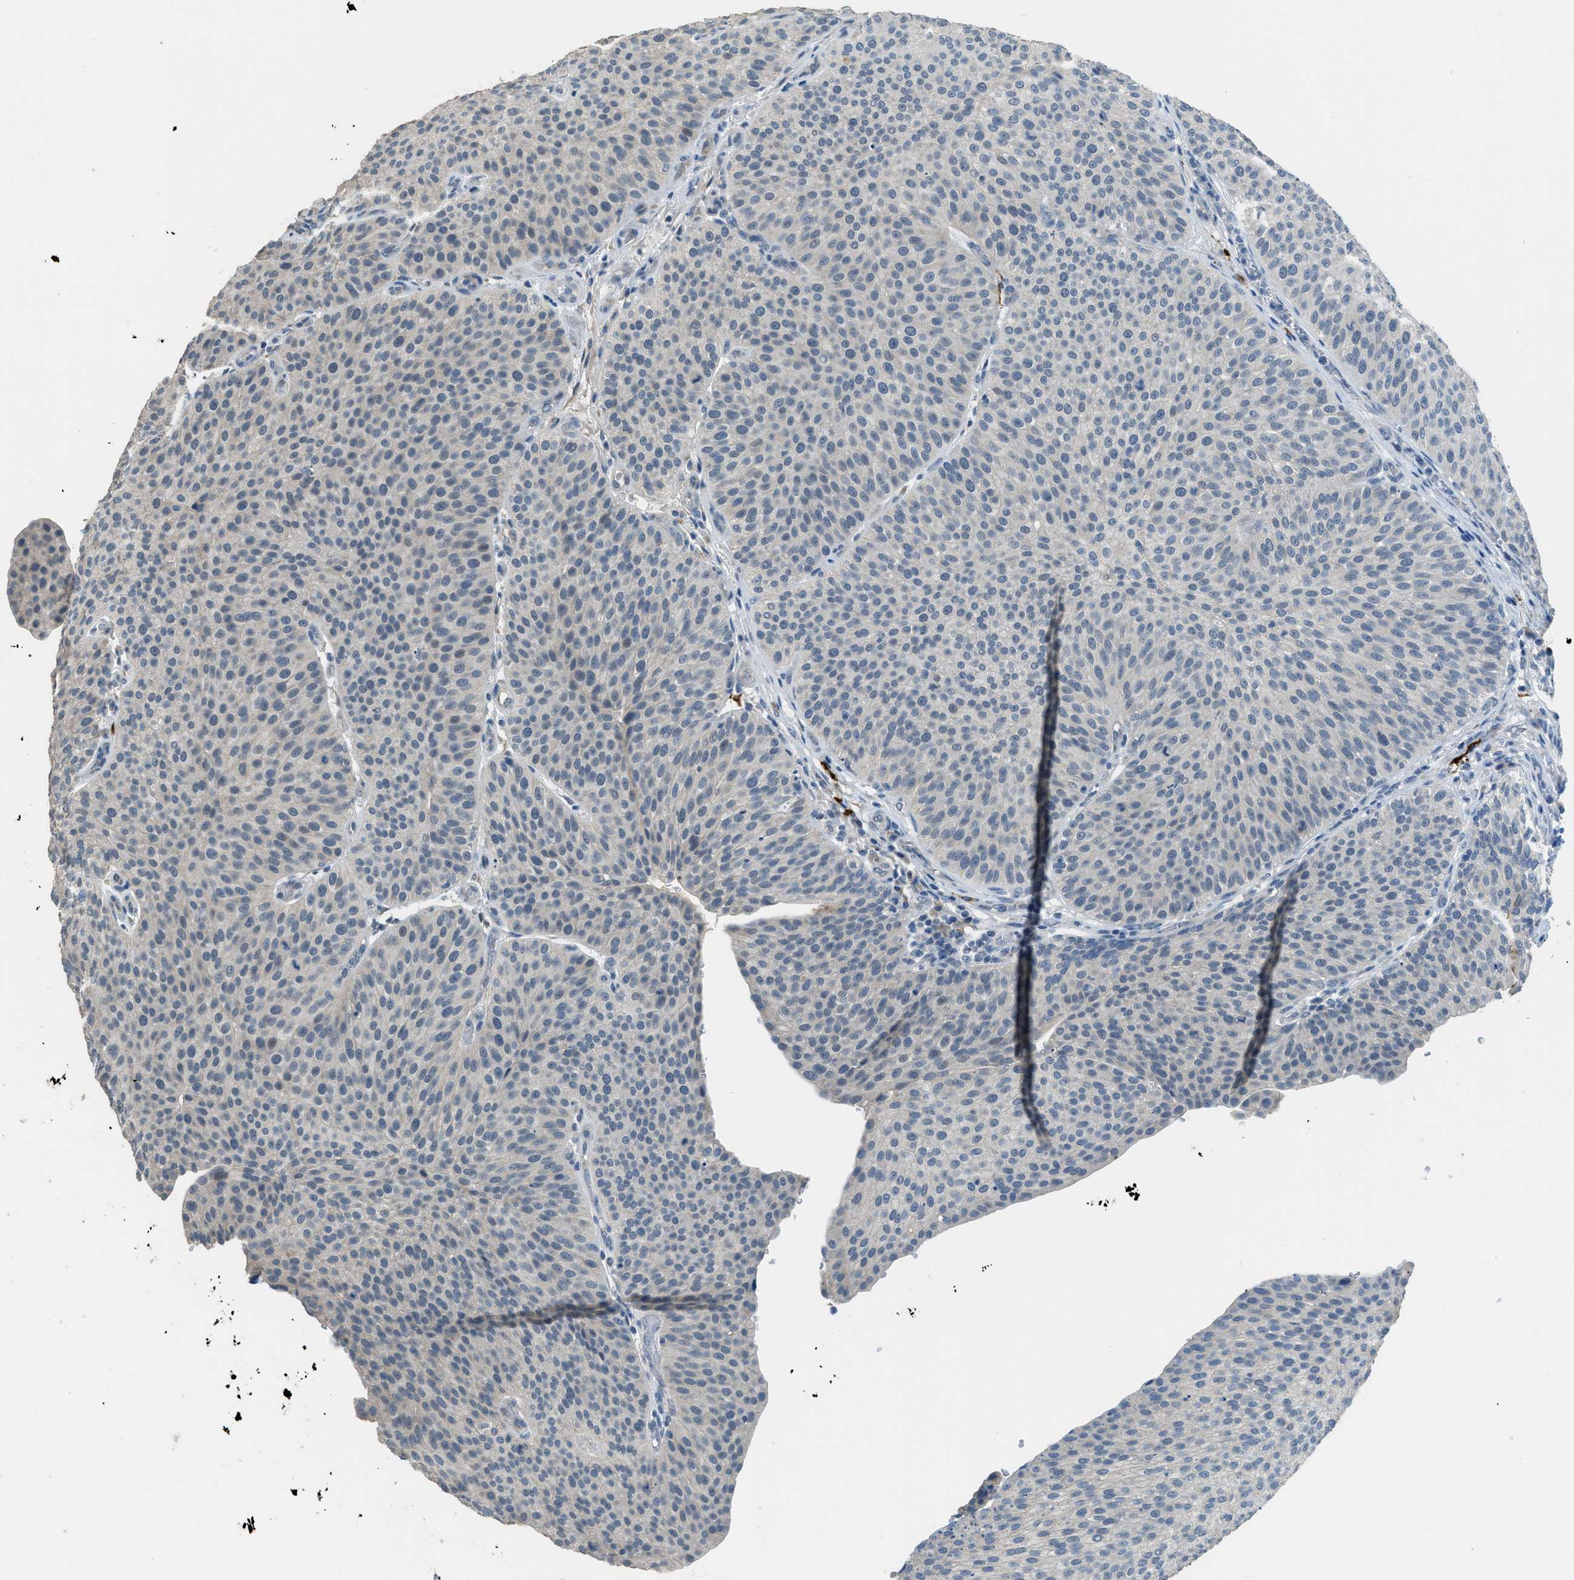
{"staining": {"intensity": "negative", "quantity": "none", "location": "none"}, "tissue": "urothelial cancer", "cell_type": "Tumor cells", "image_type": "cancer", "snomed": [{"axis": "morphology", "description": "Urothelial carcinoma, Low grade"}, {"axis": "topography", "description": "Smooth muscle"}, {"axis": "topography", "description": "Urinary bladder"}], "caption": "High power microscopy photomicrograph of an immunohistochemistry (IHC) micrograph of urothelial cancer, revealing no significant expression in tumor cells.", "gene": "TIMD4", "patient": {"sex": "male", "age": 60}}